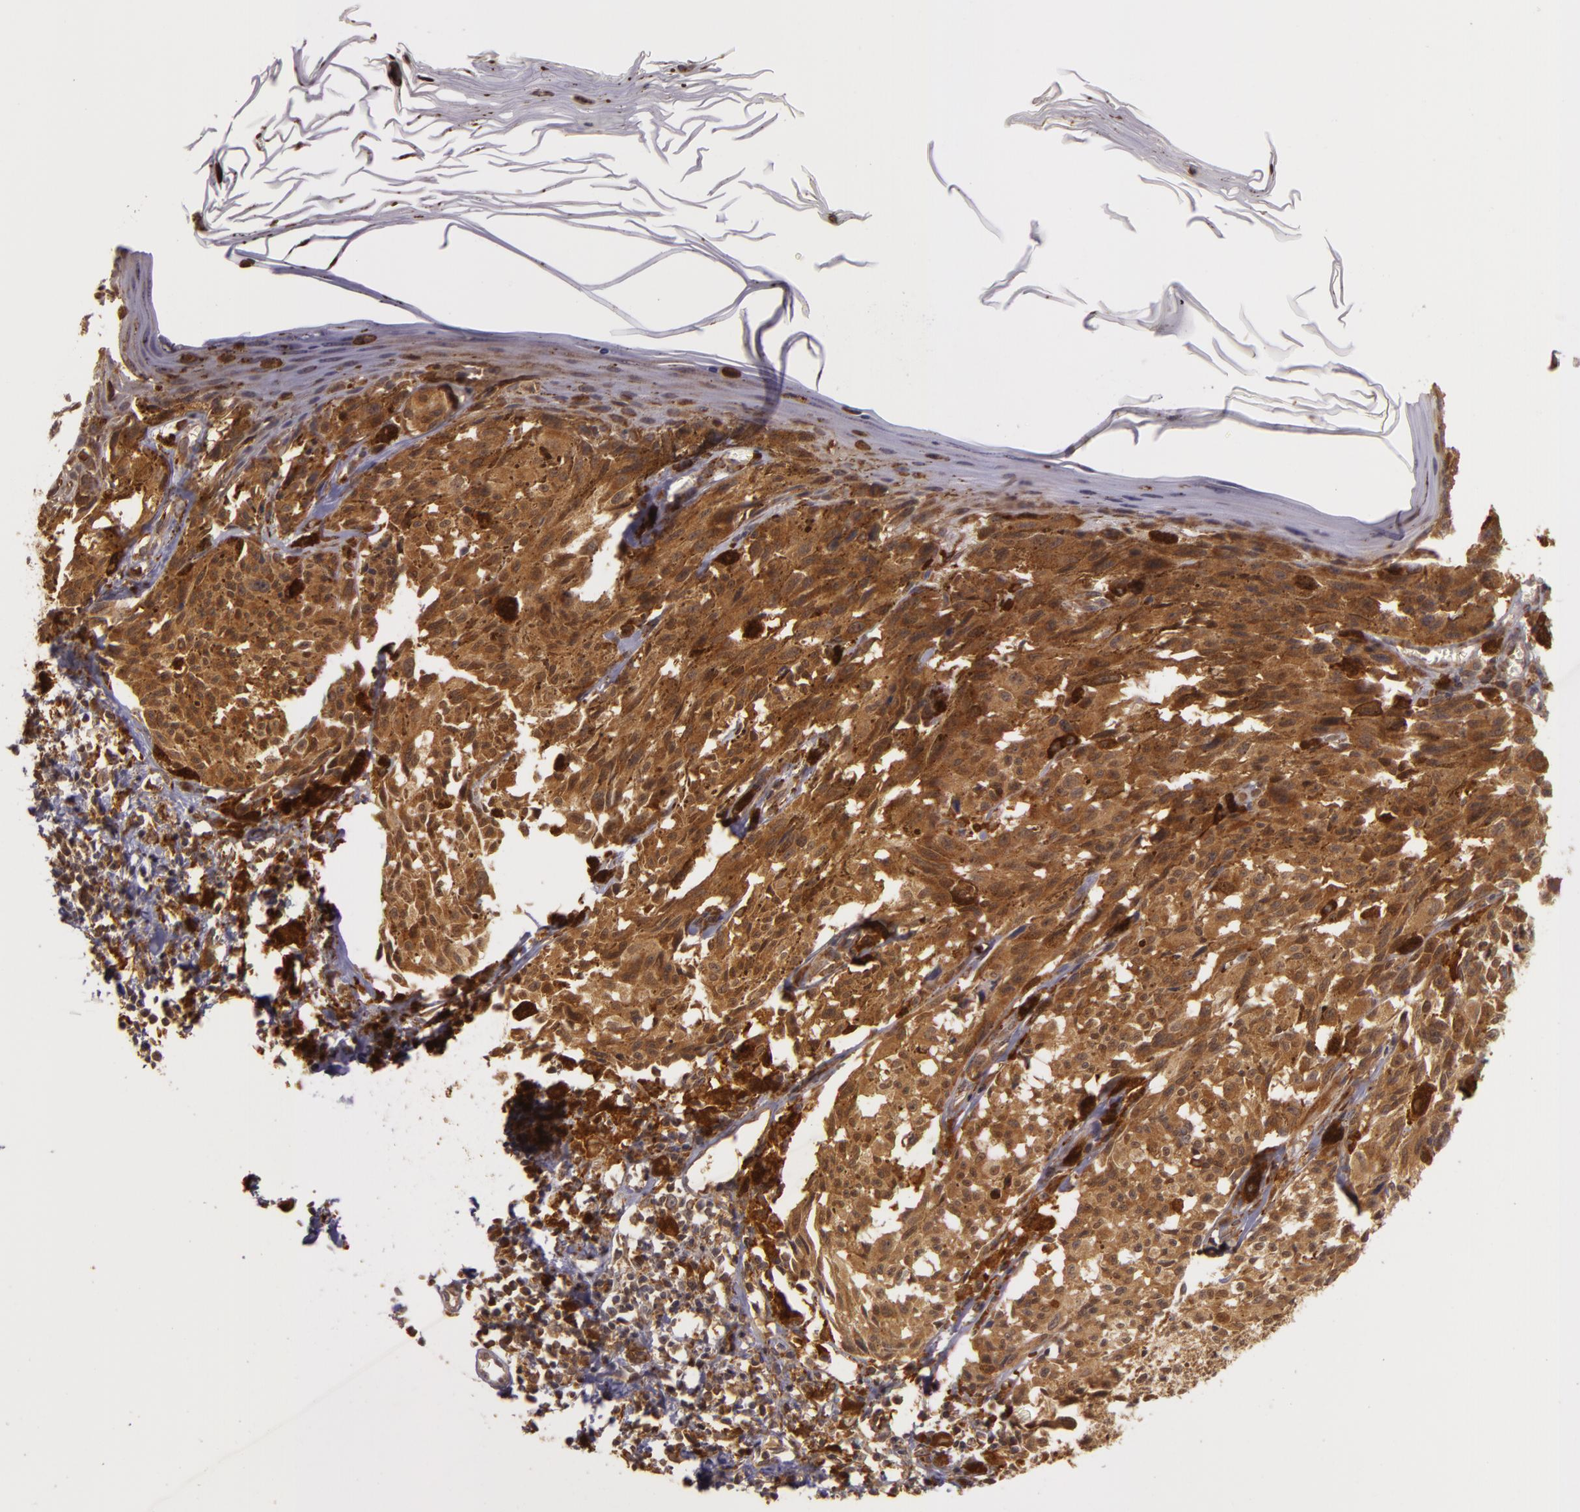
{"staining": {"intensity": "moderate", "quantity": ">75%", "location": "cytoplasmic/membranous"}, "tissue": "melanoma", "cell_type": "Tumor cells", "image_type": "cancer", "snomed": [{"axis": "morphology", "description": "Malignant melanoma, NOS"}, {"axis": "topography", "description": "Skin"}], "caption": "Immunohistochemical staining of human malignant melanoma exhibits medium levels of moderate cytoplasmic/membranous protein staining in approximately >75% of tumor cells. Ihc stains the protein in brown and the nuclei are stained blue.", "gene": "PPP1R3F", "patient": {"sex": "female", "age": 72}}